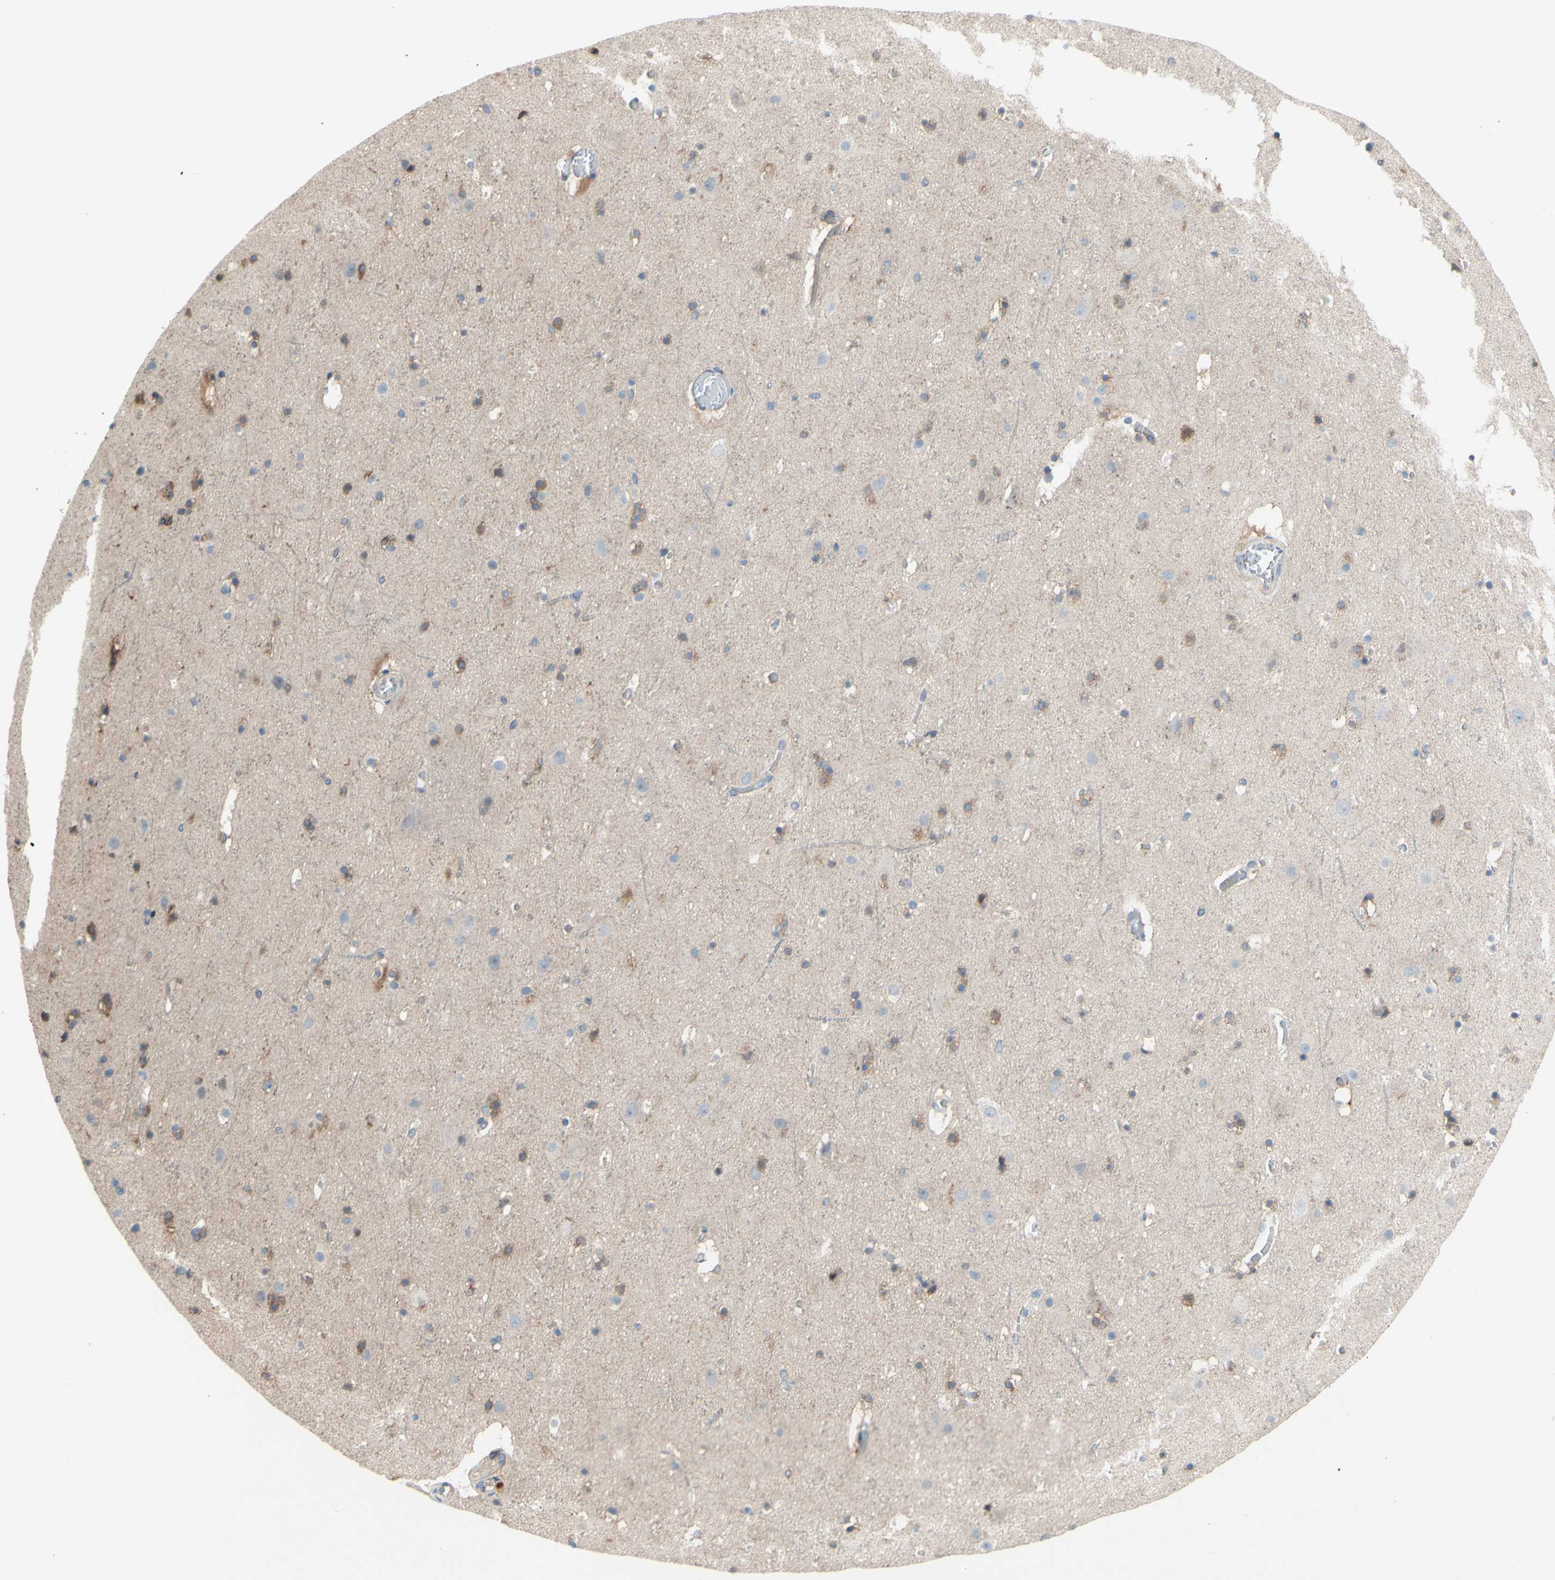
{"staining": {"intensity": "negative", "quantity": "none", "location": "none"}, "tissue": "cerebral cortex", "cell_type": "Endothelial cells", "image_type": "normal", "snomed": [{"axis": "morphology", "description": "Normal tissue, NOS"}, {"axis": "topography", "description": "Cerebral cortex"}], "caption": "Immunohistochemical staining of unremarkable cerebral cortex demonstrates no significant expression in endothelial cells.", "gene": "DYNLRB1", "patient": {"sex": "male", "age": 45}}